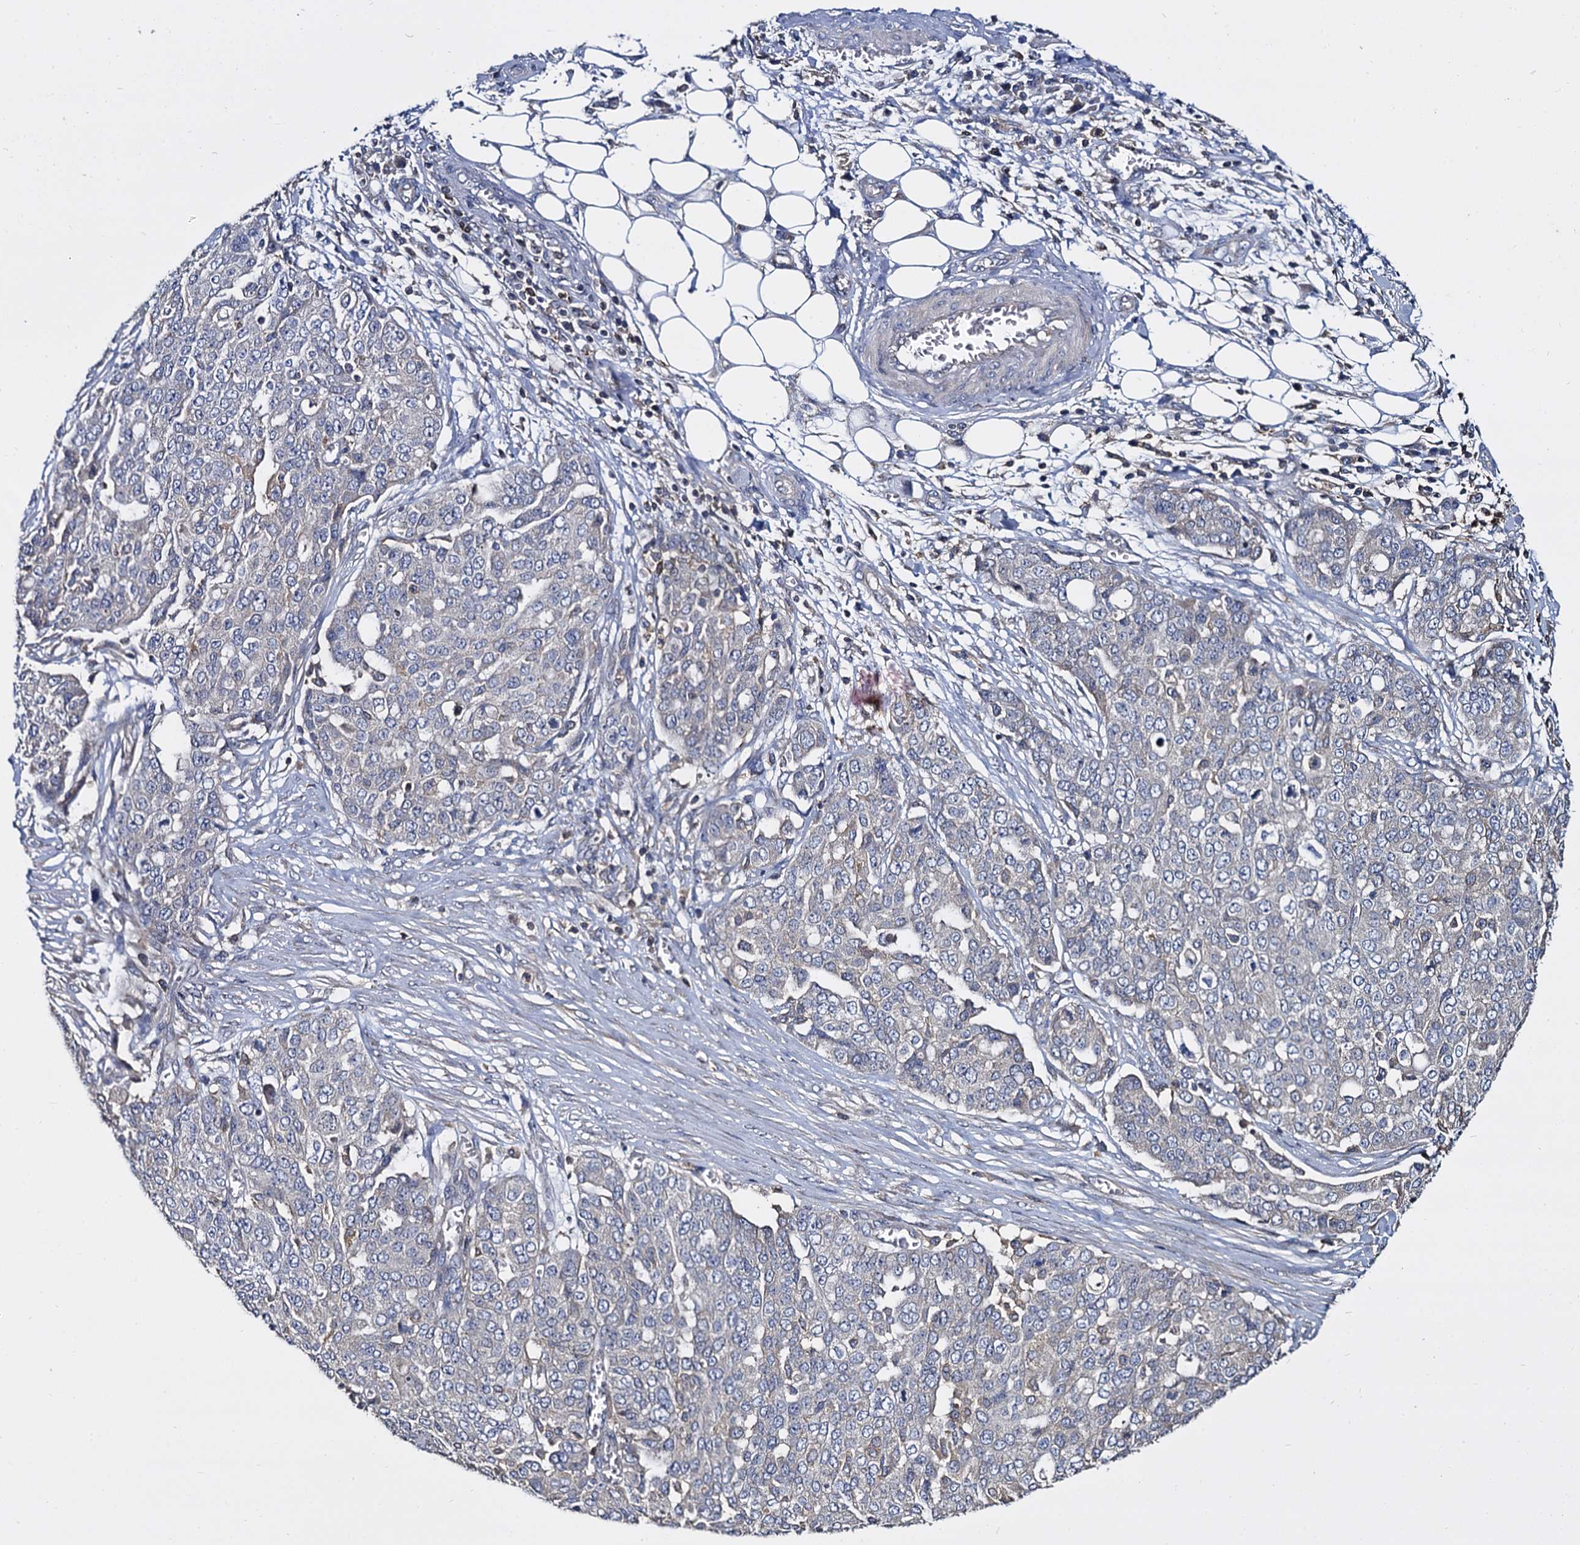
{"staining": {"intensity": "negative", "quantity": "none", "location": "none"}, "tissue": "ovarian cancer", "cell_type": "Tumor cells", "image_type": "cancer", "snomed": [{"axis": "morphology", "description": "Cystadenocarcinoma, serous, NOS"}, {"axis": "topography", "description": "Soft tissue"}, {"axis": "topography", "description": "Ovary"}], "caption": "Serous cystadenocarcinoma (ovarian) was stained to show a protein in brown. There is no significant expression in tumor cells.", "gene": "ANKRD13A", "patient": {"sex": "female", "age": 57}}